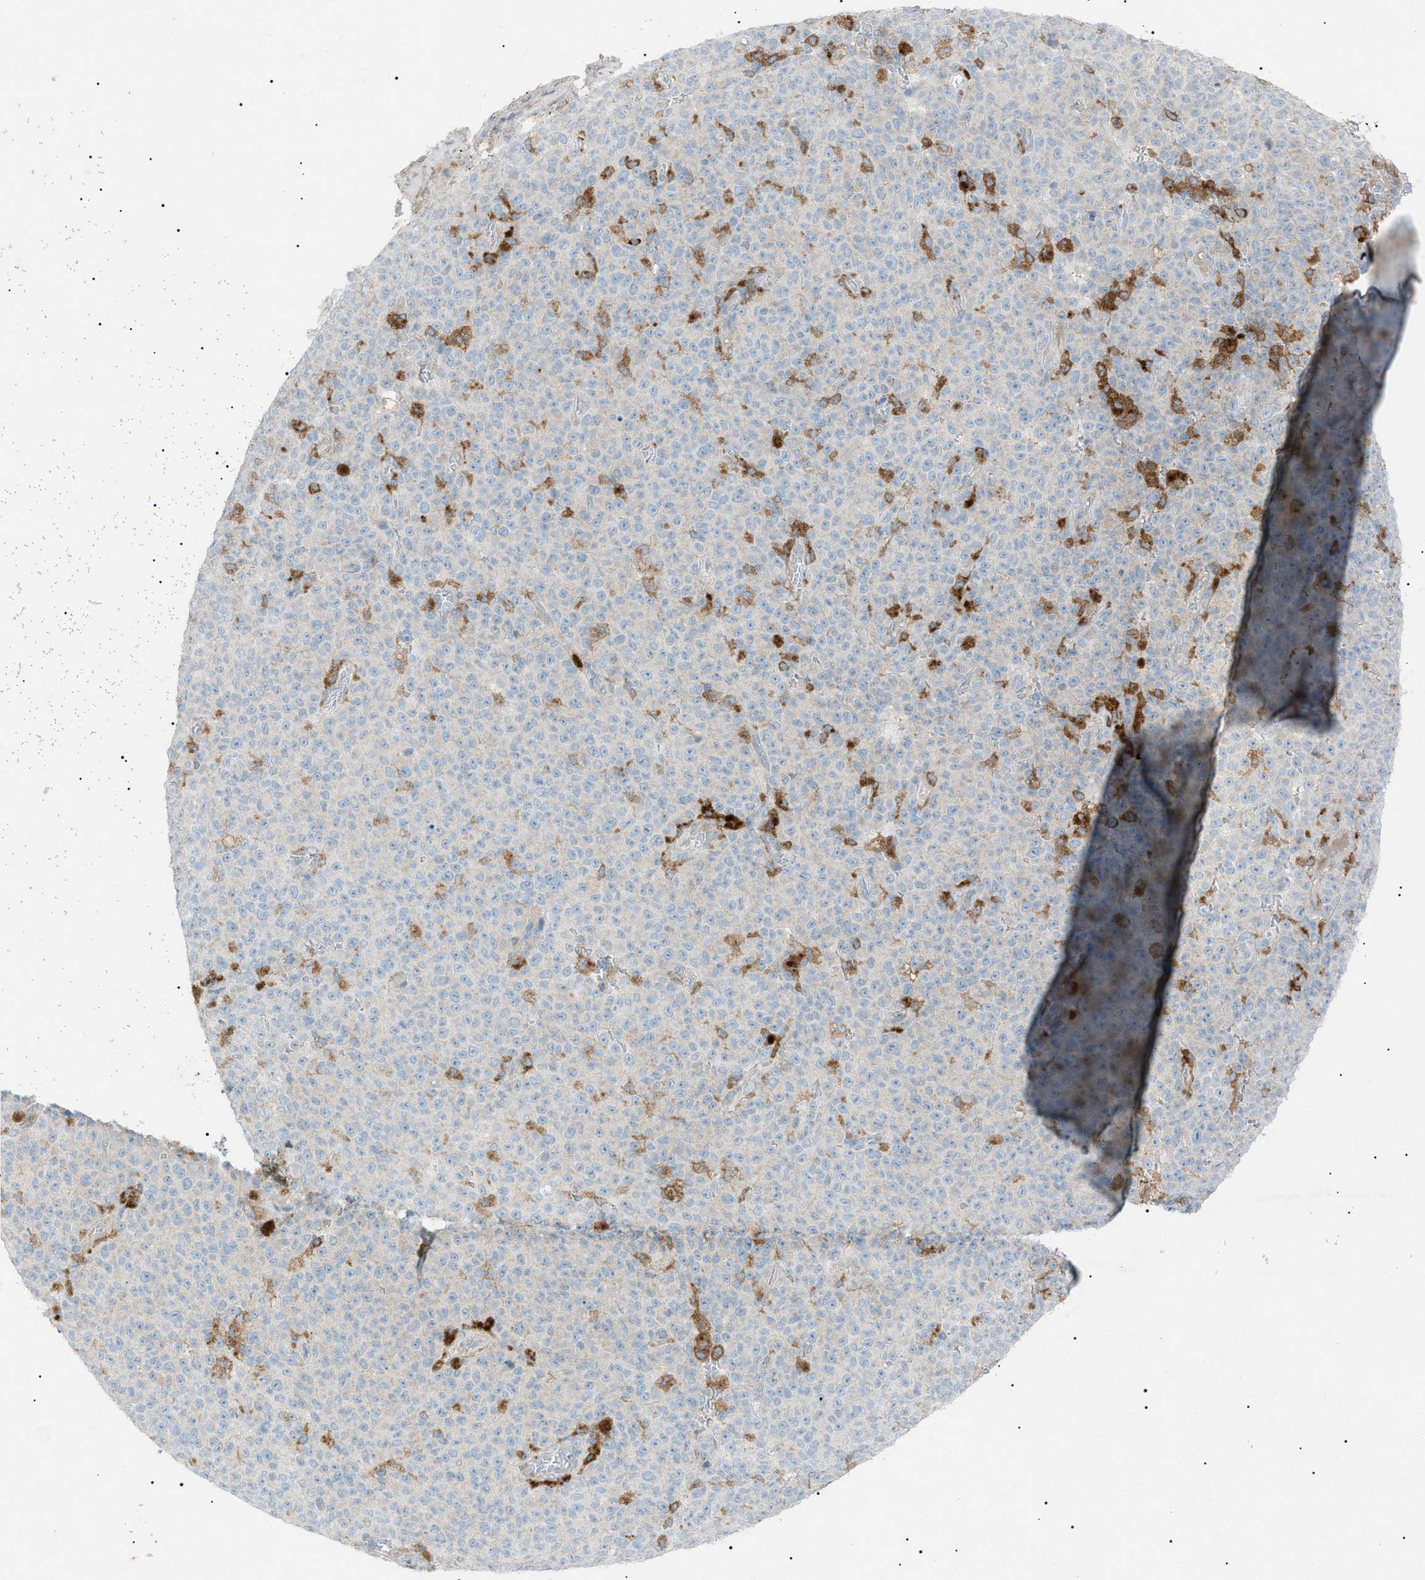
{"staining": {"intensity": "negative", "quantity": "none", "location": "none"}, "tissue": "melanoma", "cell_type": "Tumor cells", "image_type": "cancer", "snomed": [{"axis": "morphology", "description": "Malignant melanoma, NOS"}, {"axis": "topography", "description": "Skin"}], "caption": "The immunohistochemistry (IHC) image has no significant staining in tumor cells of melanoma tissue.", "gene": "BTK", "patient": {"sex": "female", "age": 82}}